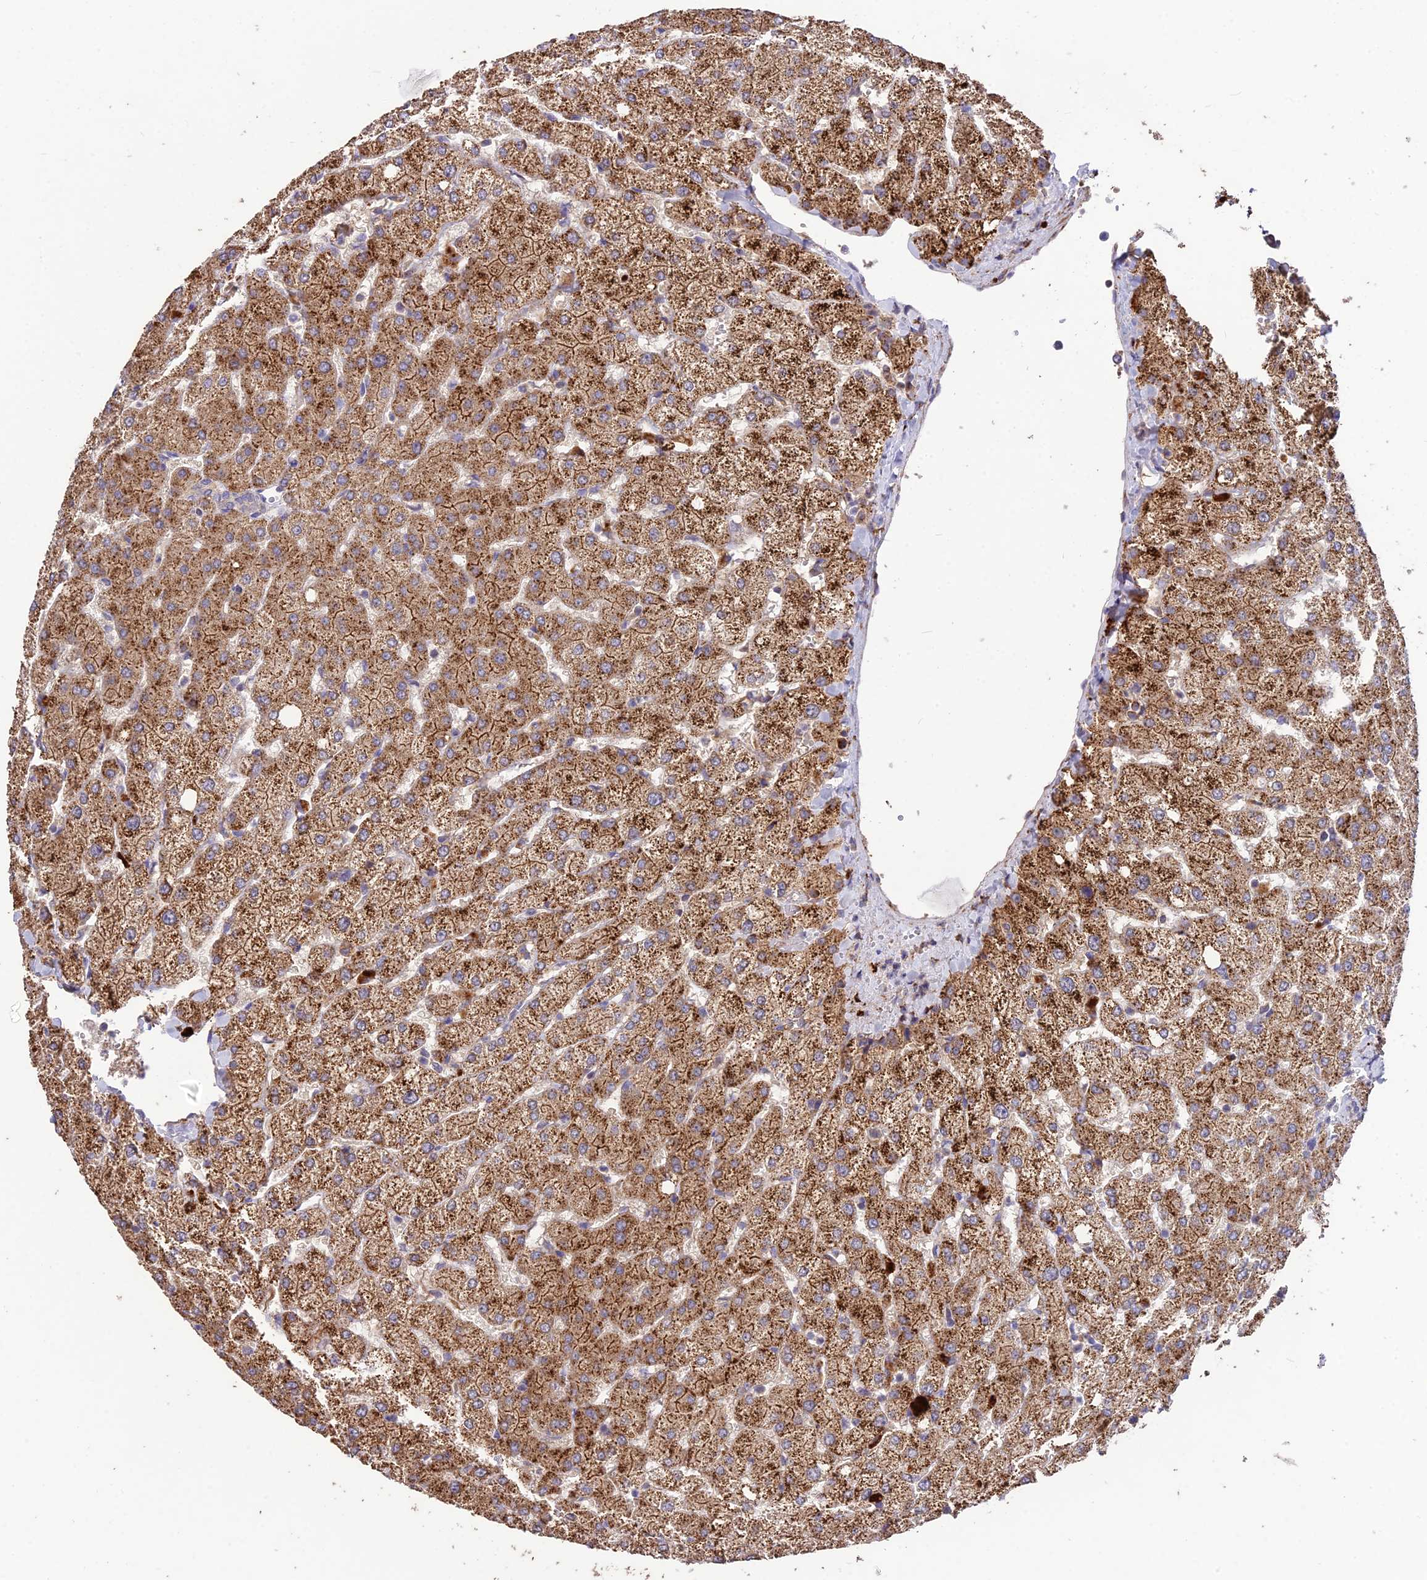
{"staining": {"intensity": "weak", "quantity": "<25%", "location": "cytoplasmic/membranous"}, "tissue": "liver", "cell_type": "Cholangiocytes", "image_type": "normal", "snomed": [{"axis": "morphology", "description": "Normal tissue, NOS"}, {"axis": "topography", "description": "Liver"}], "caption": "Immunohistochemistry of normal liver displays no staining in cholangiocytes.", "gene": "SDHD", "patient": {"sex": "female", "age": 54}}